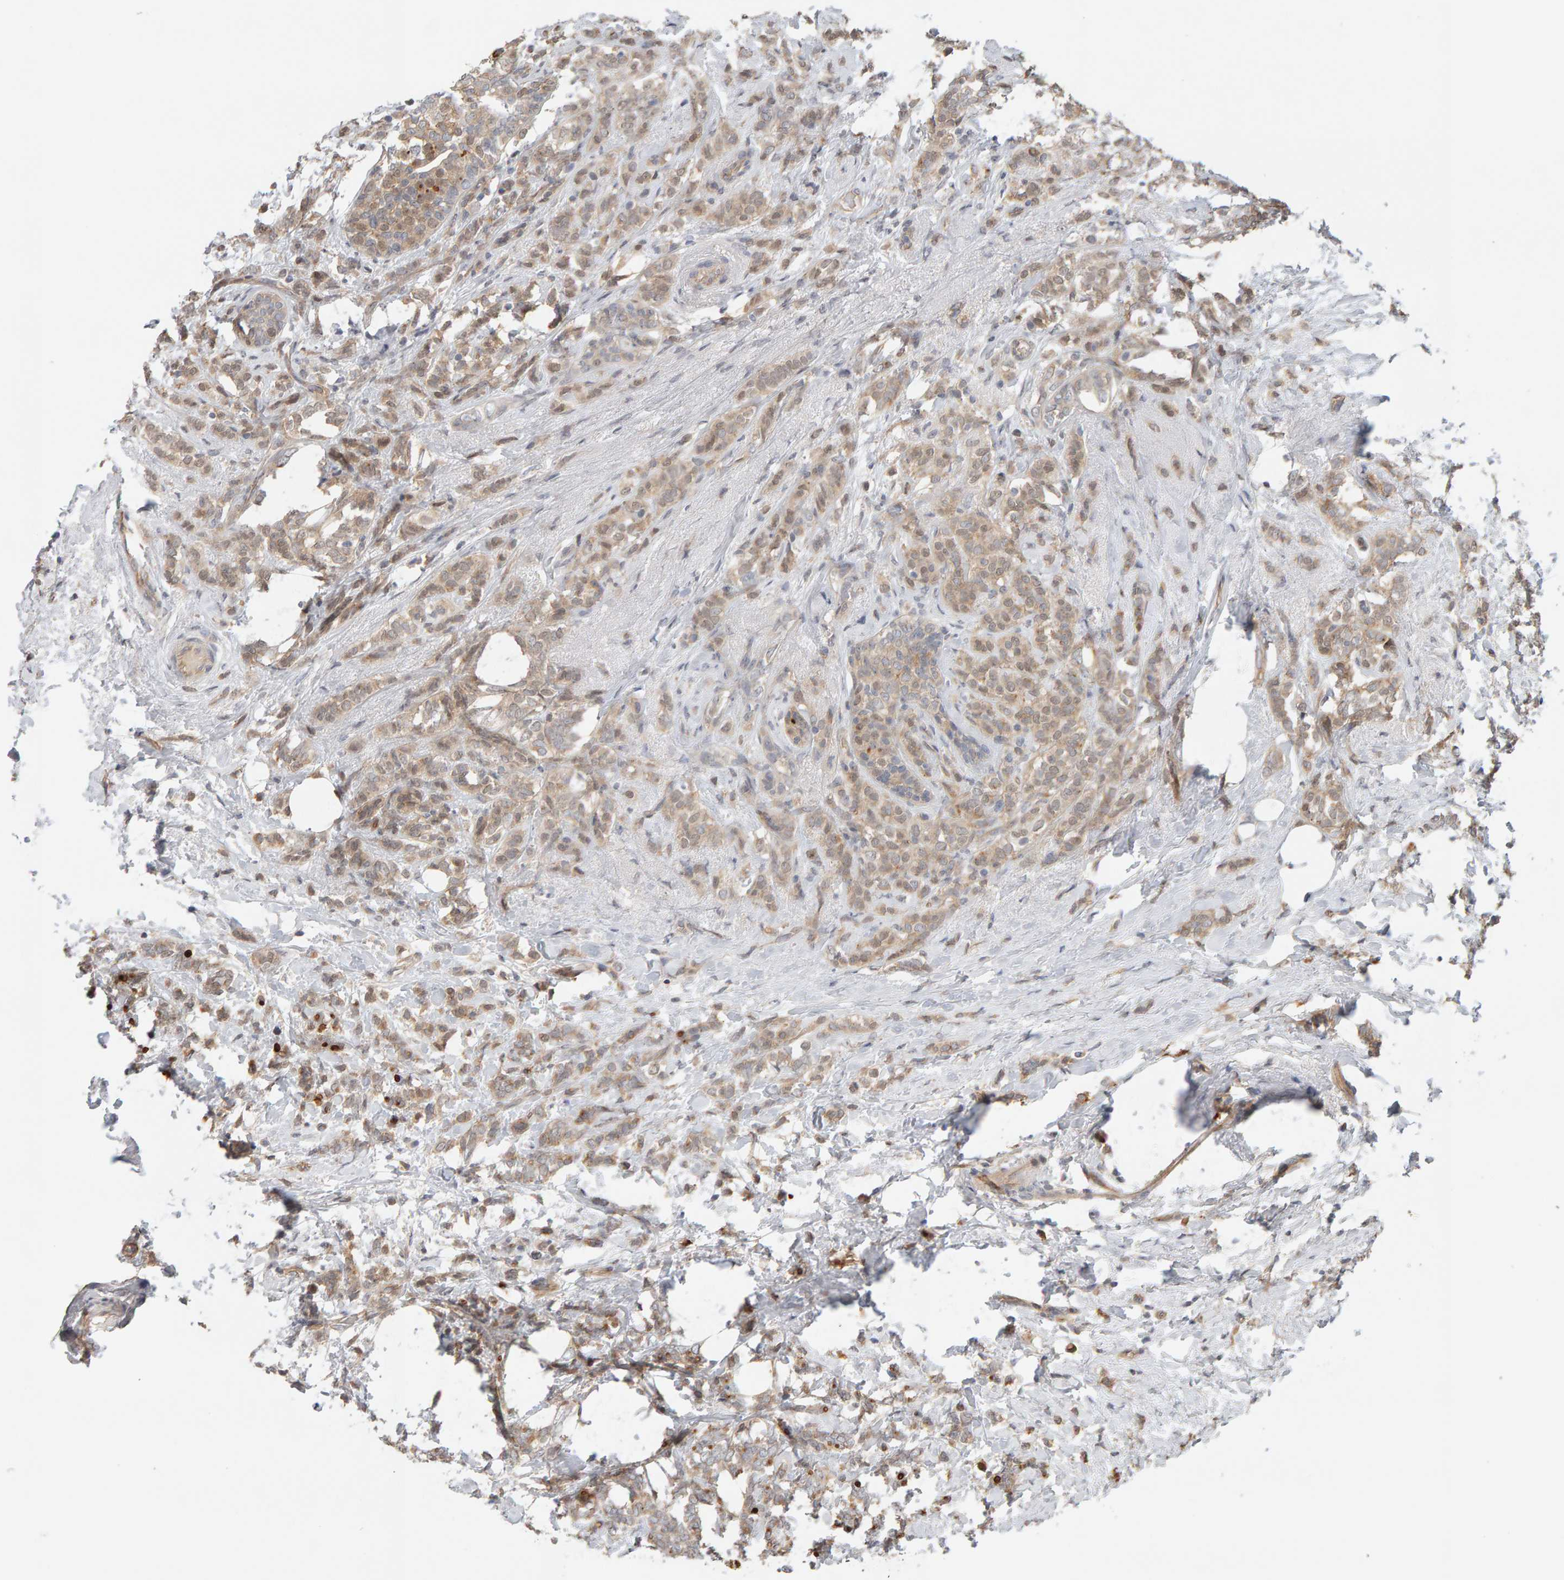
{"staining": {"intensity": "moderate", "quantity": ">75%", "location": "cytoplasmic/membranous"}, "tissue": "breast cancer", "cell_type": "Tumor cells", "image_type": "cancer", "snomed": [{"axis": "morphology", "description": "Lobular carcinoma"}, {"axis": "topography", "description": "Breast"}], "caption": "Breast cancer (lobular carcinoma) was stained to show a protein in brown. There is medium levels of moderate cytoplasmic/membranous staining in approximately >75% of tumor cells.", "gene": "PPP1R16A", "patient": {"sex": "female", "age": 50}}